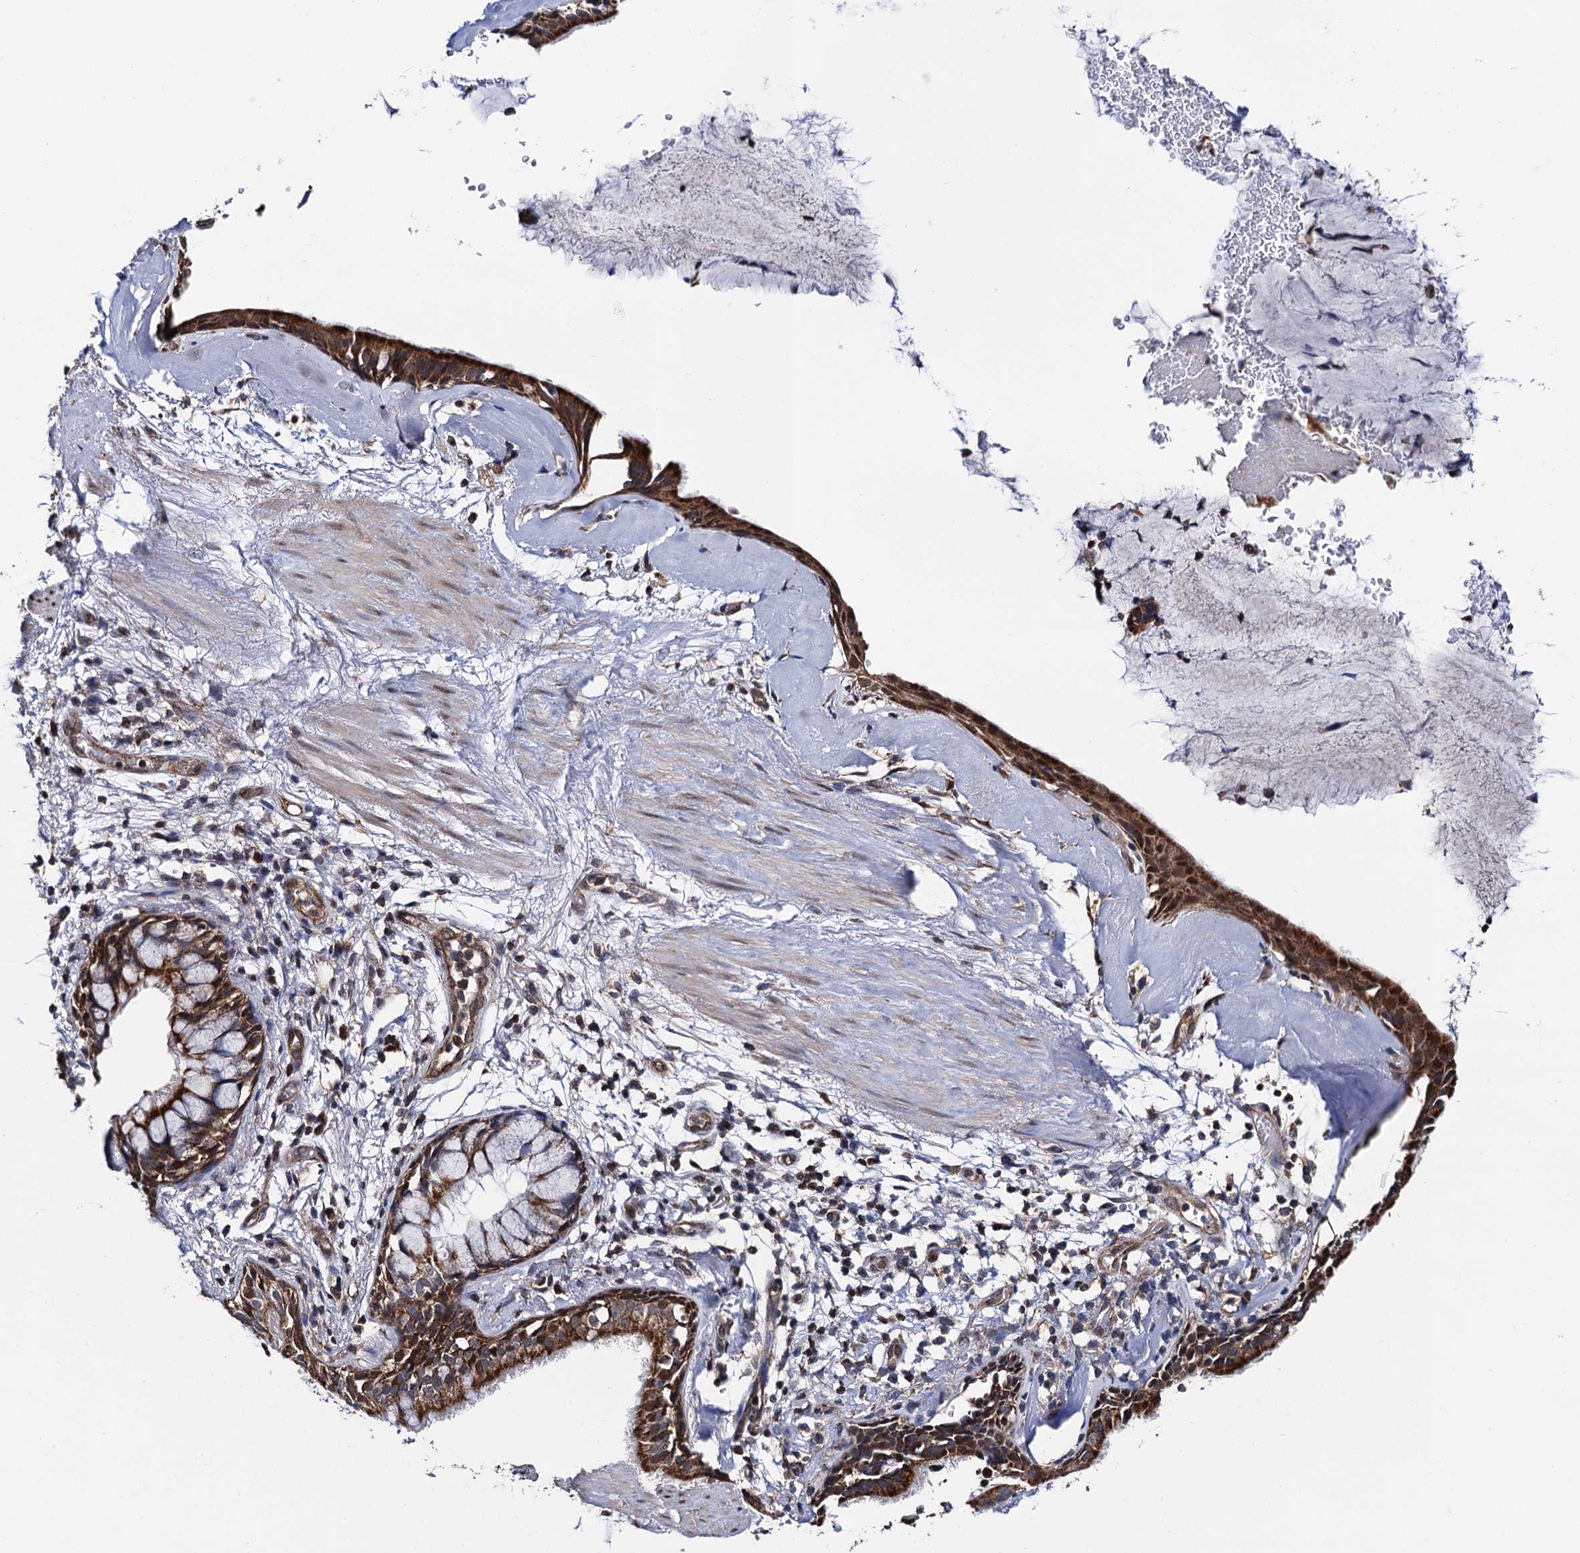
{"staining": {"intensity": "negative", "quantity": "none", "location": "none"}, "tissue": "adipose tissue", "cell_type": "Adipocytes", "image_type": "normal", "snomed": [{"axis": "morphology", "description": "Normal tissue, NOS"}, {"axis": "topography", "description": "Cartilage tissue"}], "caption": "Immunohistochemistry (IHC) histopathology image of normal adipose tissue stained for a protein (brown), which reveals no staining in adipocytes.", "gene": "PTCD3", "patient": {"sex": "female", "age": 63}}